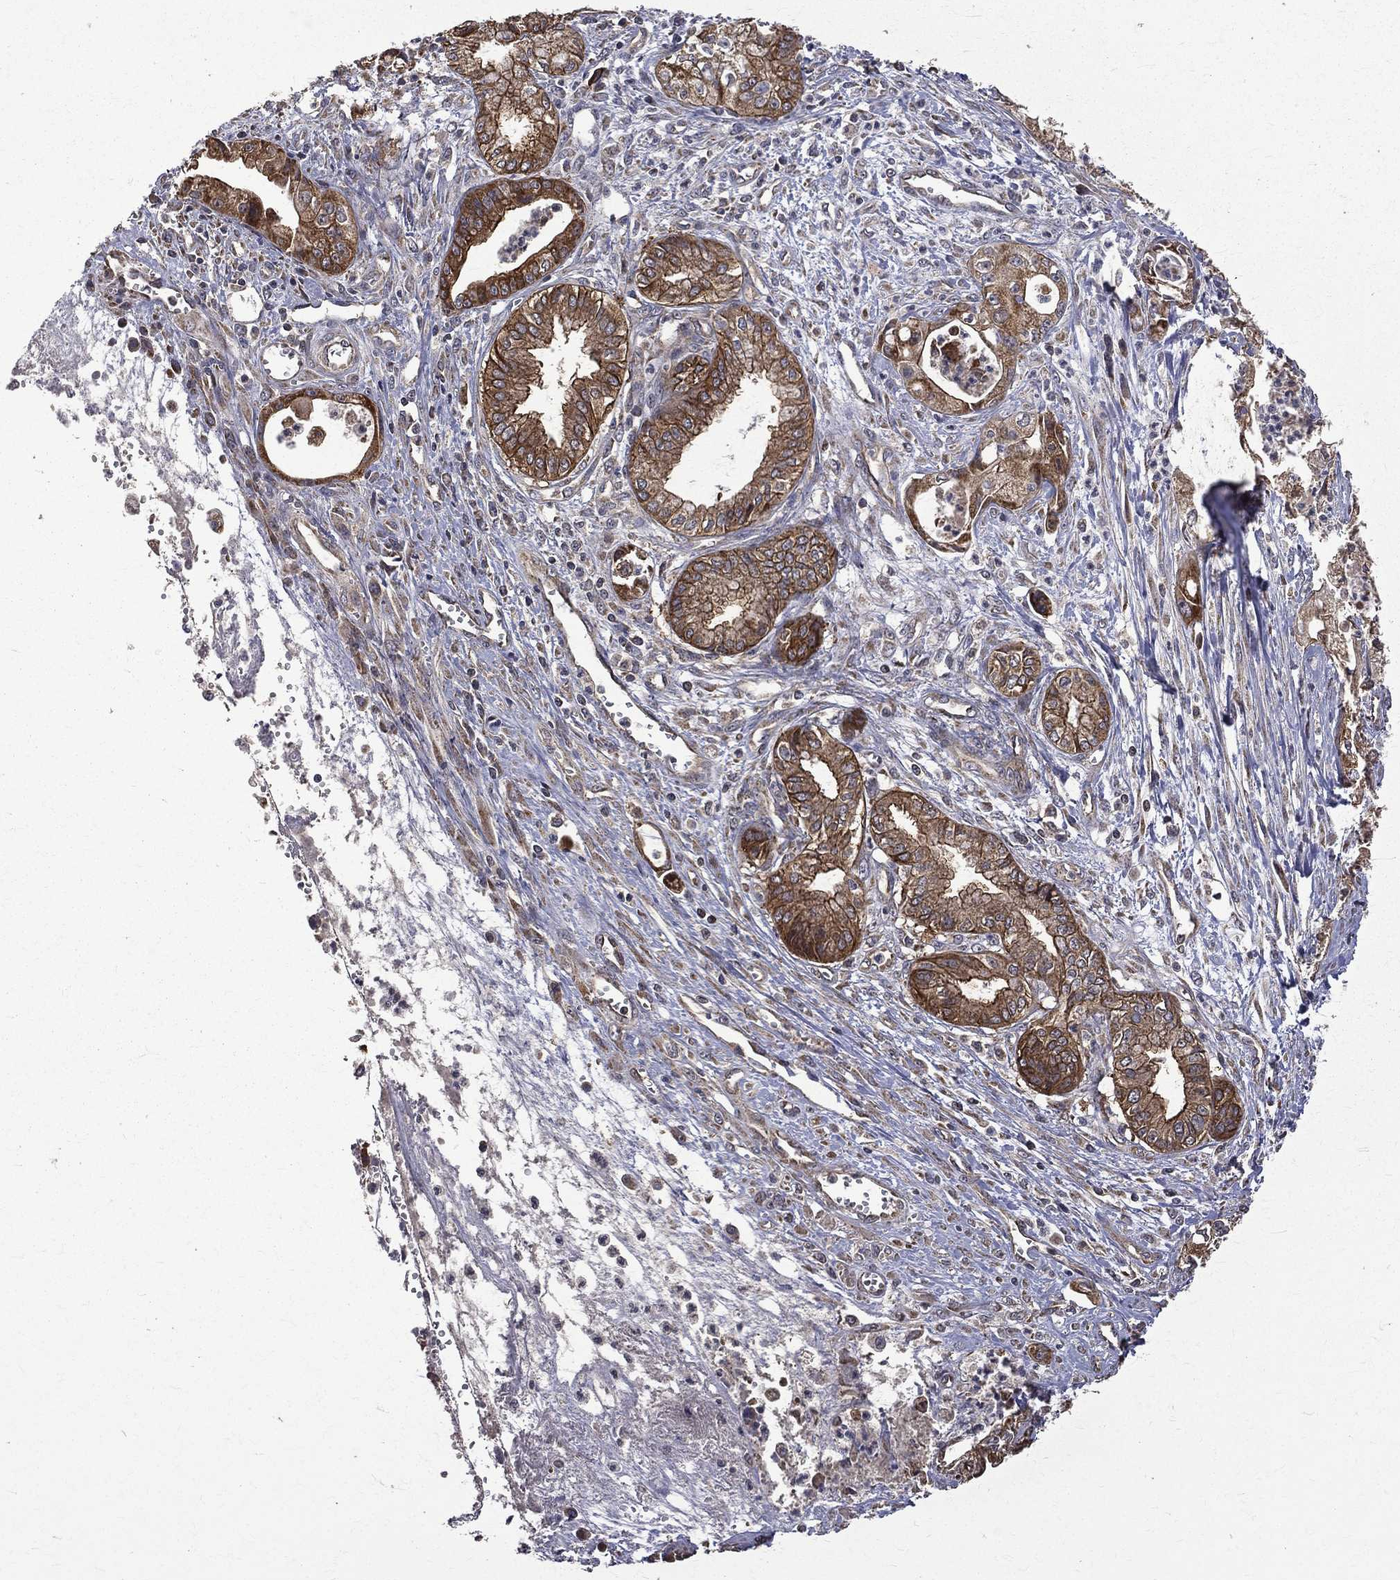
{"staining": {"intensity": "strong", "quantity": "25%-75%", "location": "cytoplasmic/membranous"}, "tissue": "pancreatic cancer", "cell_type": "Tumor cells", "image_type": "cancer", "snomed": [{"axis": "morphology", "description": "Adenocarcinoma, NOS"}, {"axis": "topography", "description": "Pancreas"}], "caption": "Strong cytoplasmic/membranous protein staining is appreciated in about 25%-75% of tumor cells in adenocarcinoma (pancreatic).", "gene": "RPGR", "patient": {"sex": "female", "age": 65}}